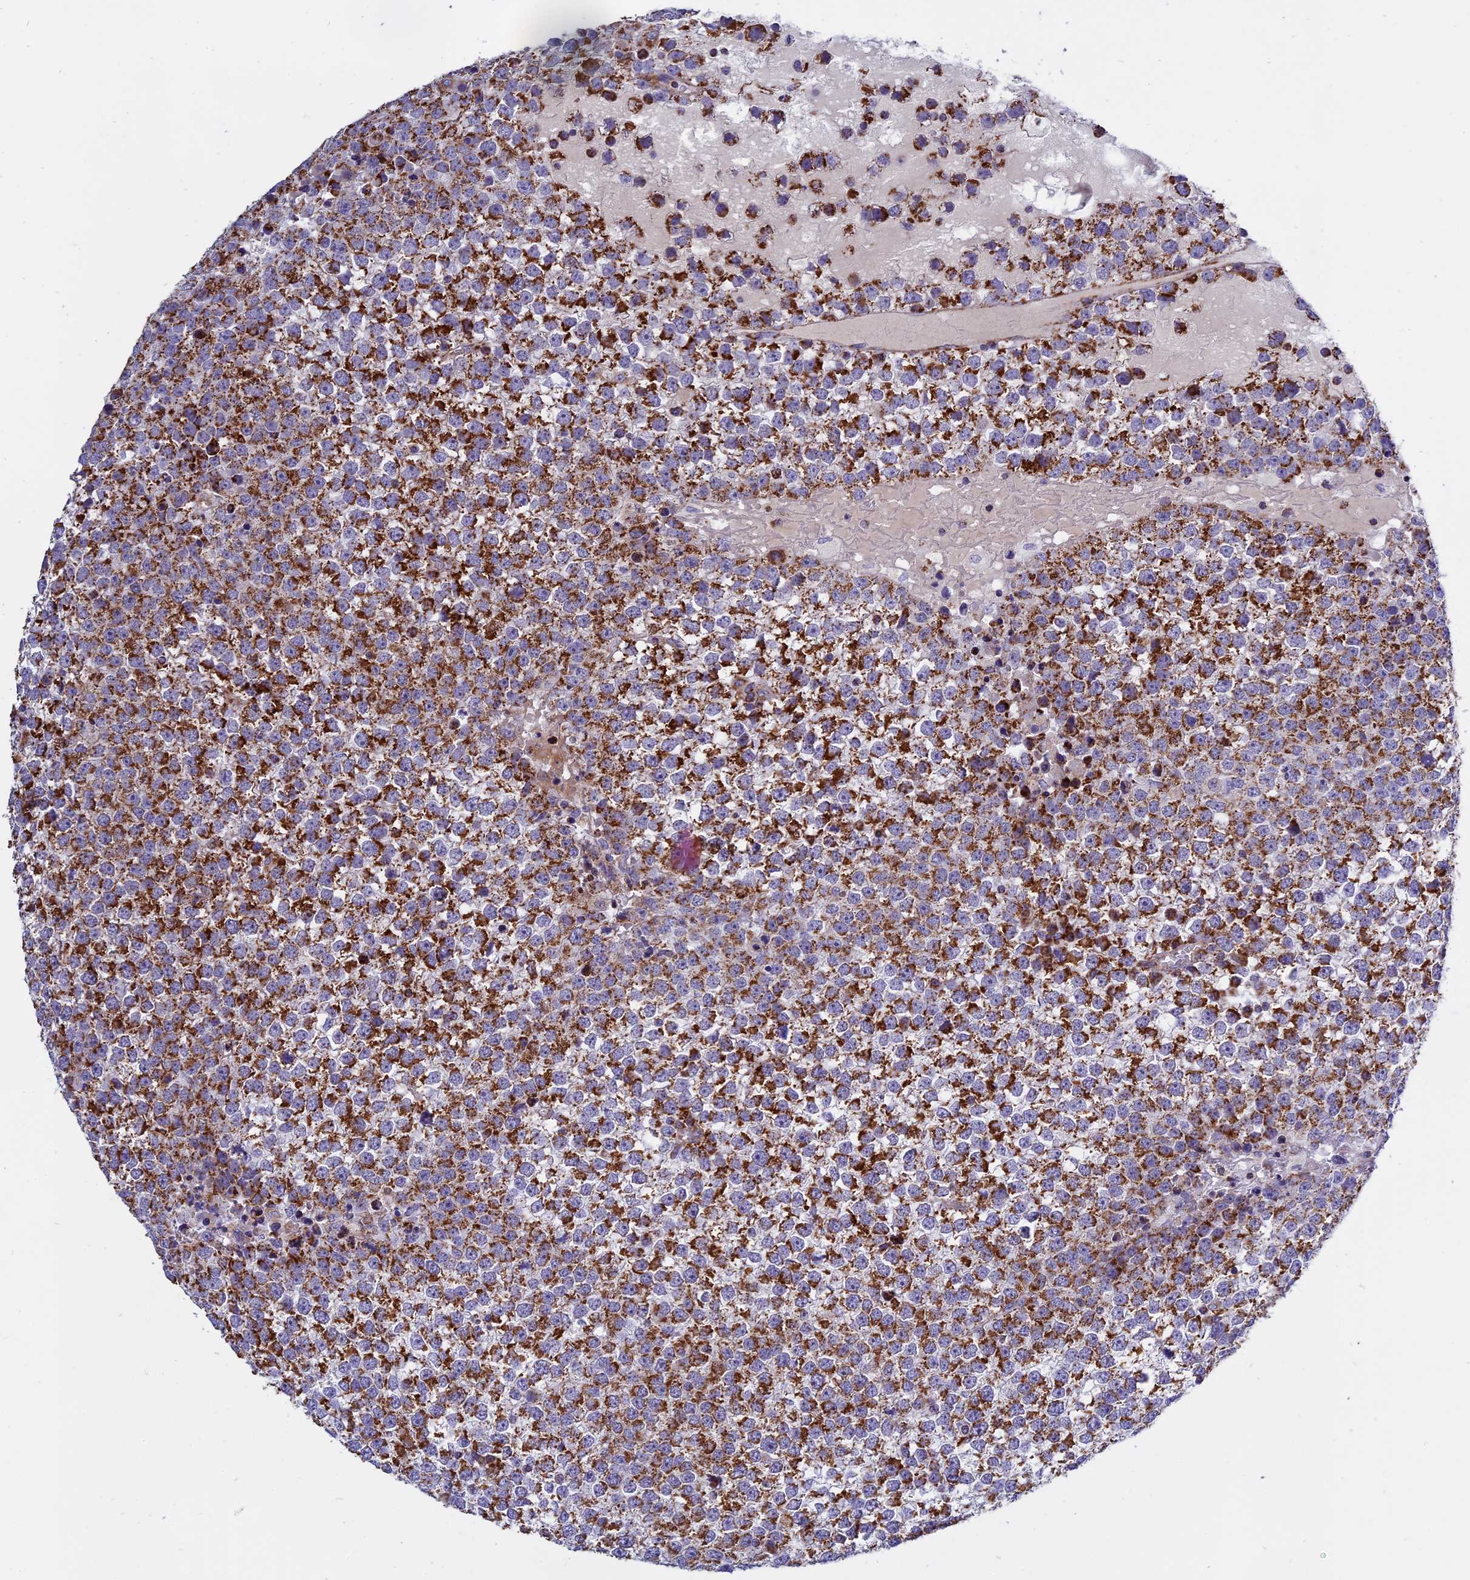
{"staining": {"intensity": "strong", "quantity": ">75%", "location": "cytoplasmic/membranous"}, "tissue": "testis cancer", "cell_type": "Tumor cells", "image_type": "cancer", "snomed": [{"axis": "morphology", "description": "Seminoma, NOS"}, {"axis": "topography", "description": "Testis"}], "caption": "Brown immunohistochemical staining in testis cancer reveals strong cytoplasmic/membranous positivity in approximately >75% of tumor cells.", "gene": "MRPS34", "patient": {"sex": "male", "age": 65}}